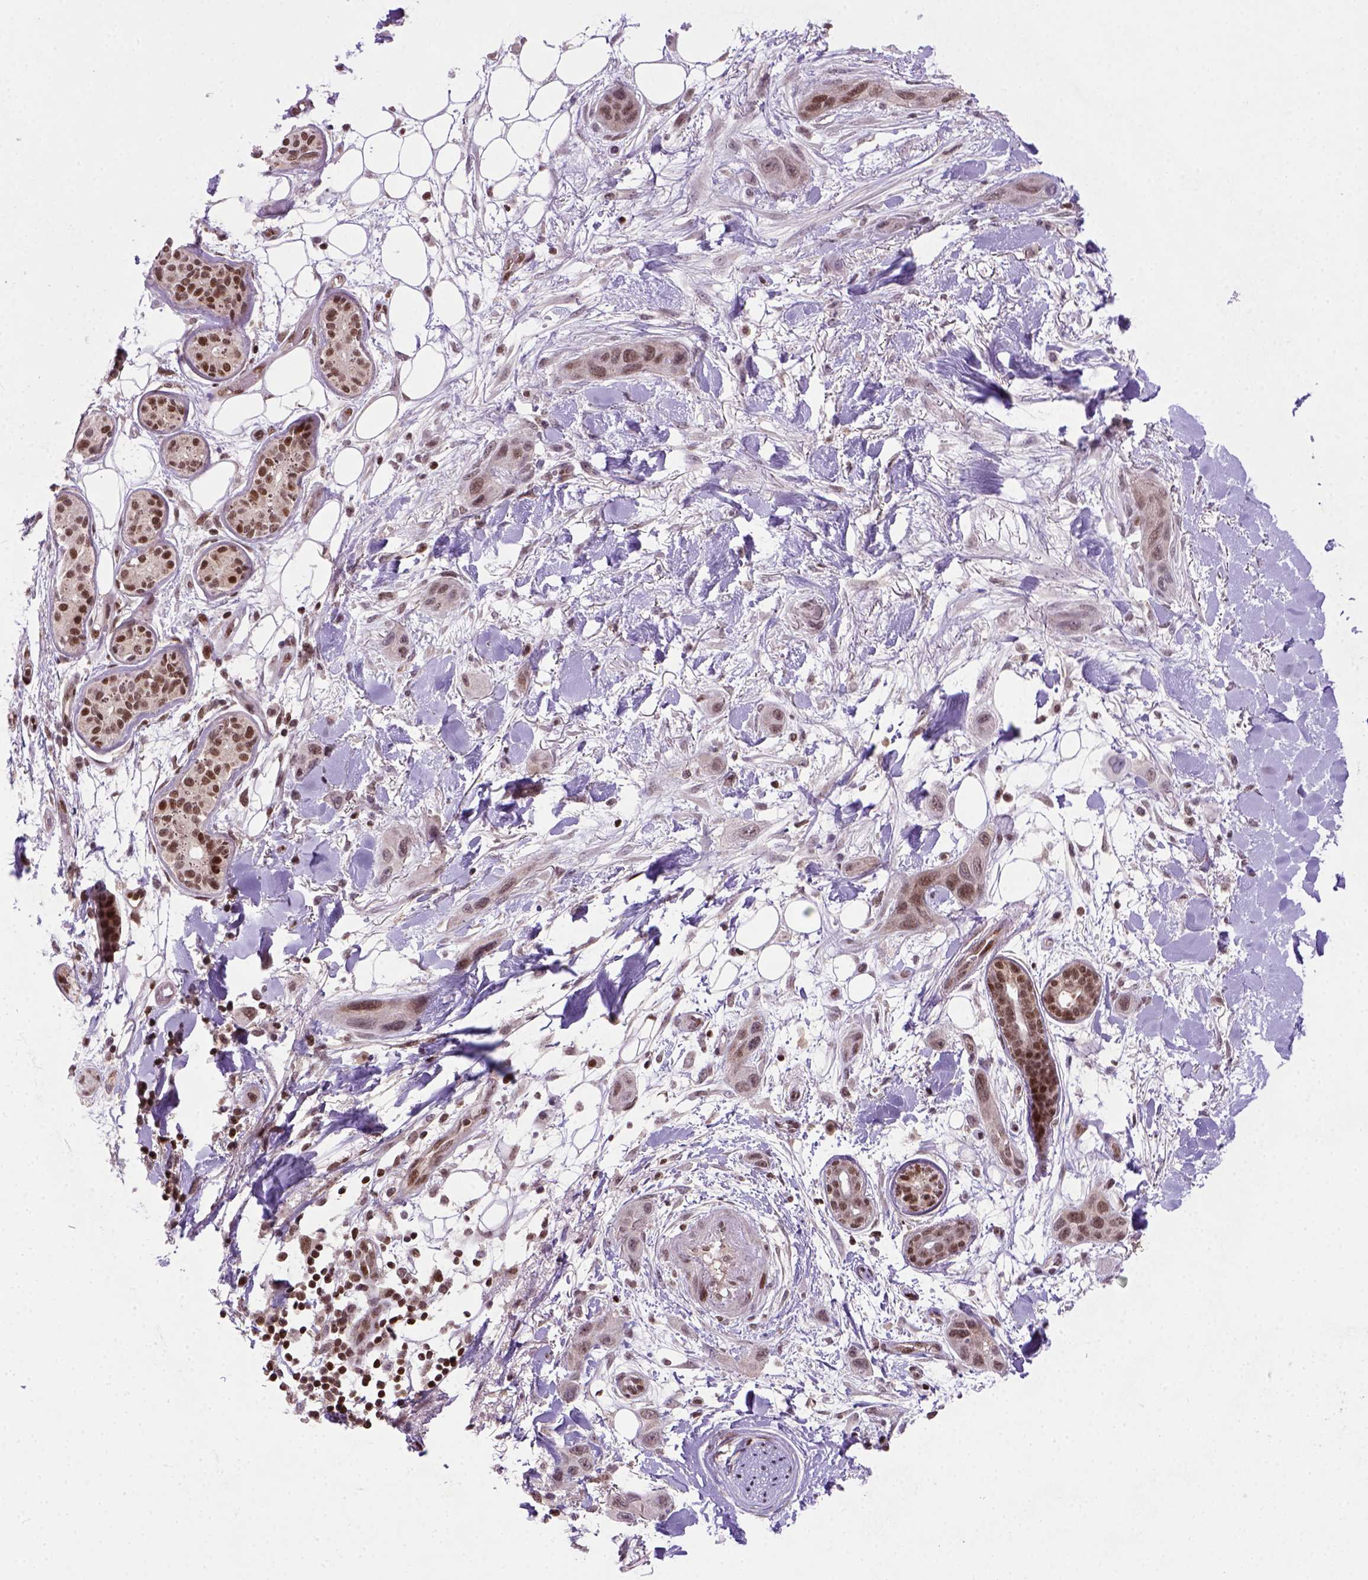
{"staining": {"intensity": "moderate", "quantity": ">75%", "location": "nuclear"}, "tissue": "skin cancer", "cell_type": "Tumor cells", "image_type": "cancer", "snomed": [{"axis": "morphology", "description": "Squamous cell carcinoma, NOS"}, {"axis": "topography", "description": "Skin"}], "caption": "Human skin squamous cell carcinoma stained with a protein marker reveals moderate staining in tumor cells.", "gene": "MGMT", "patient": {"sex": "male", "age": 79}}